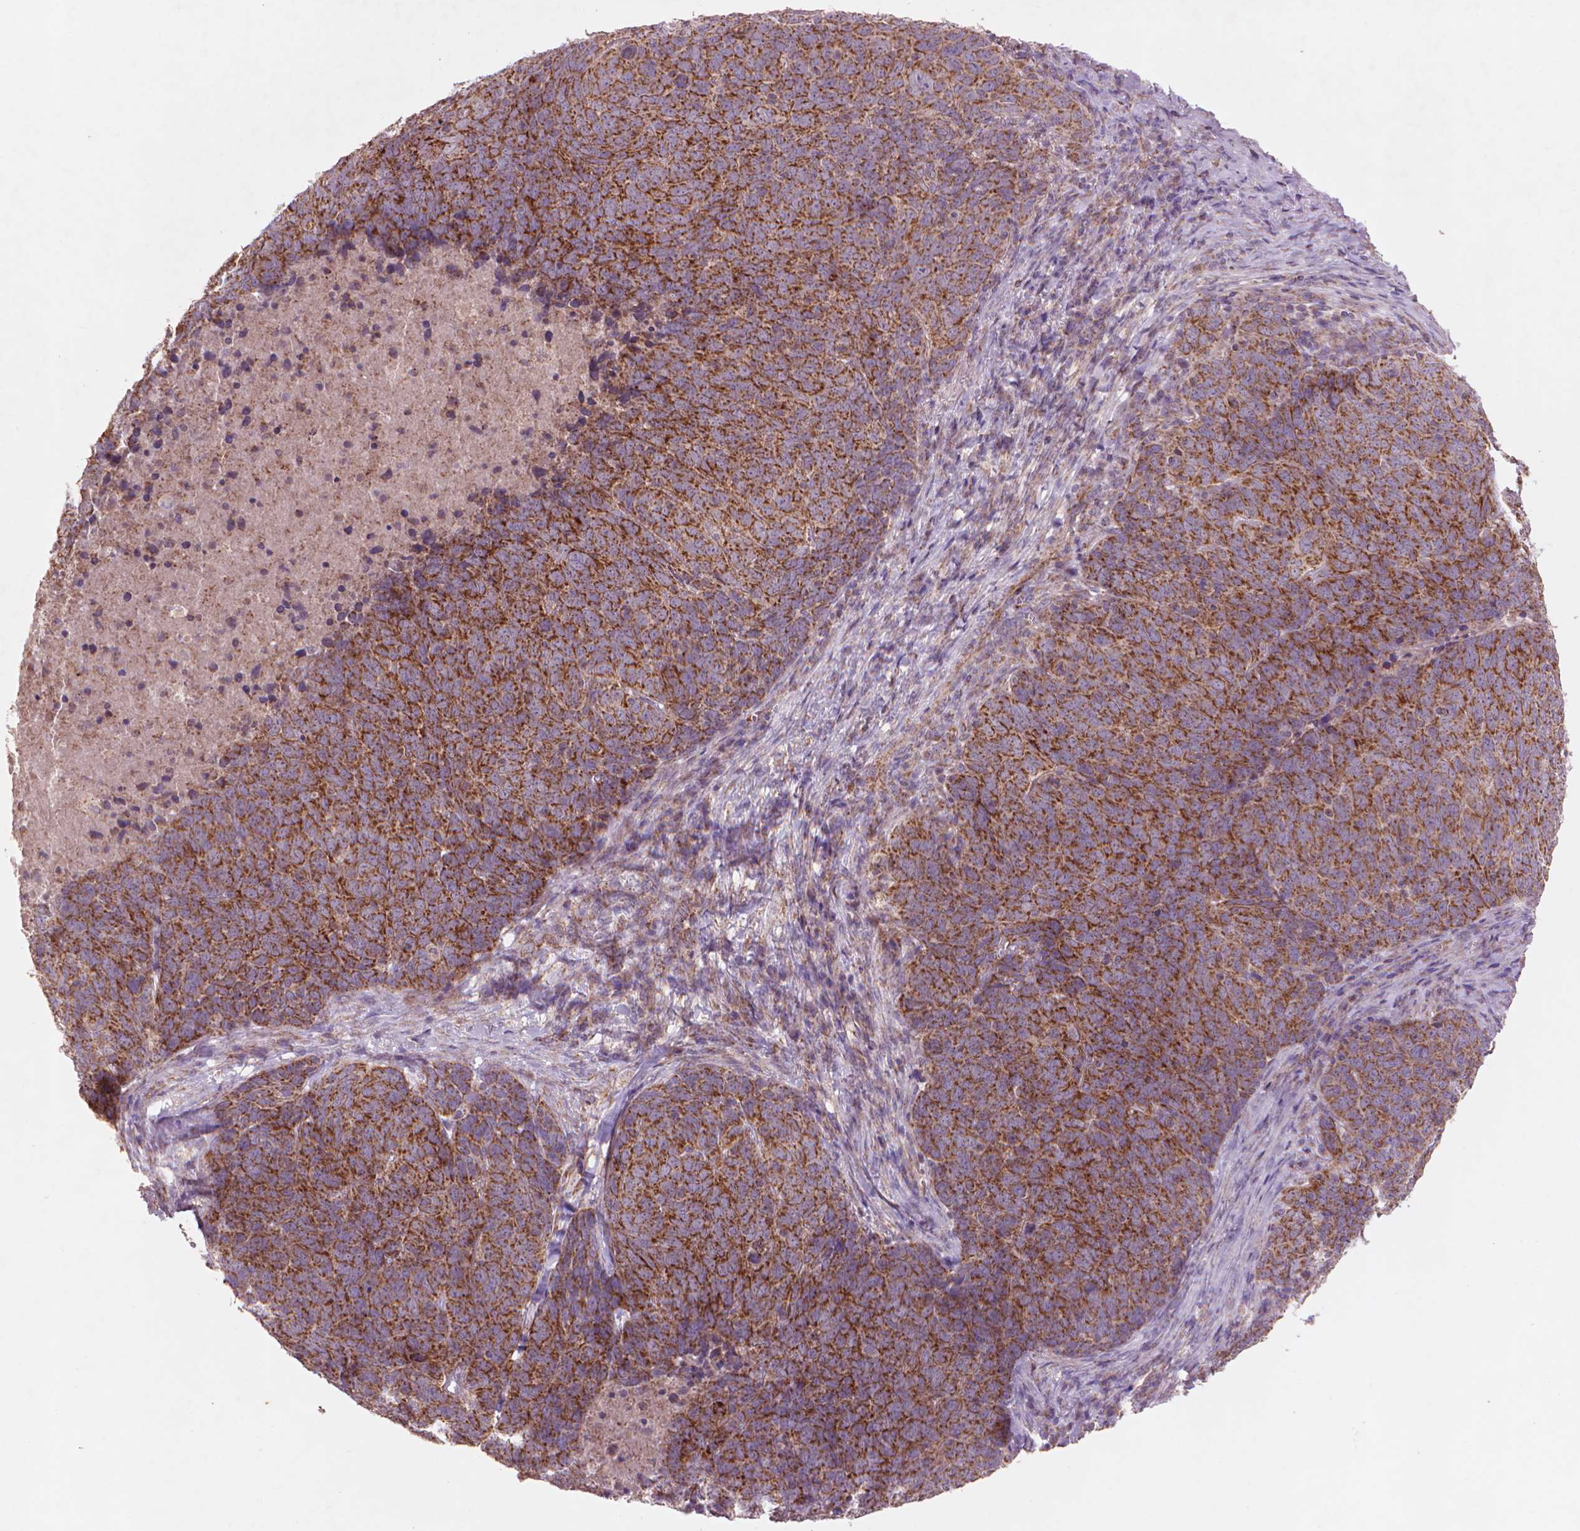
{"staining": {"intensity": "strong", "quantity": ">75%", "location": "cytoplasmic/membranous"}, "tissue": "skin cancer", "cell_type": "Tumor cells", "image_type": "cancer", "snomed": [{"axis": "morphology", "description": "Squamous cell carcinoma, NOS"}, {"axis": "topography", "description": "Skin"}, {"axis": "topography", "description": "Anal"}], "caption": "Immunohistochemistry (IHC) of squamous cell carcinoma (skin) shows high levels of strong cytoplasmic/membranous staining in about >75% of tumor cells. (DAB (3,3'-diaminobenzidine) IHC with brightfield microscopy, high magnification).", "gene": "NLRX1", "patient": {"sex": "female", "age": 51}}